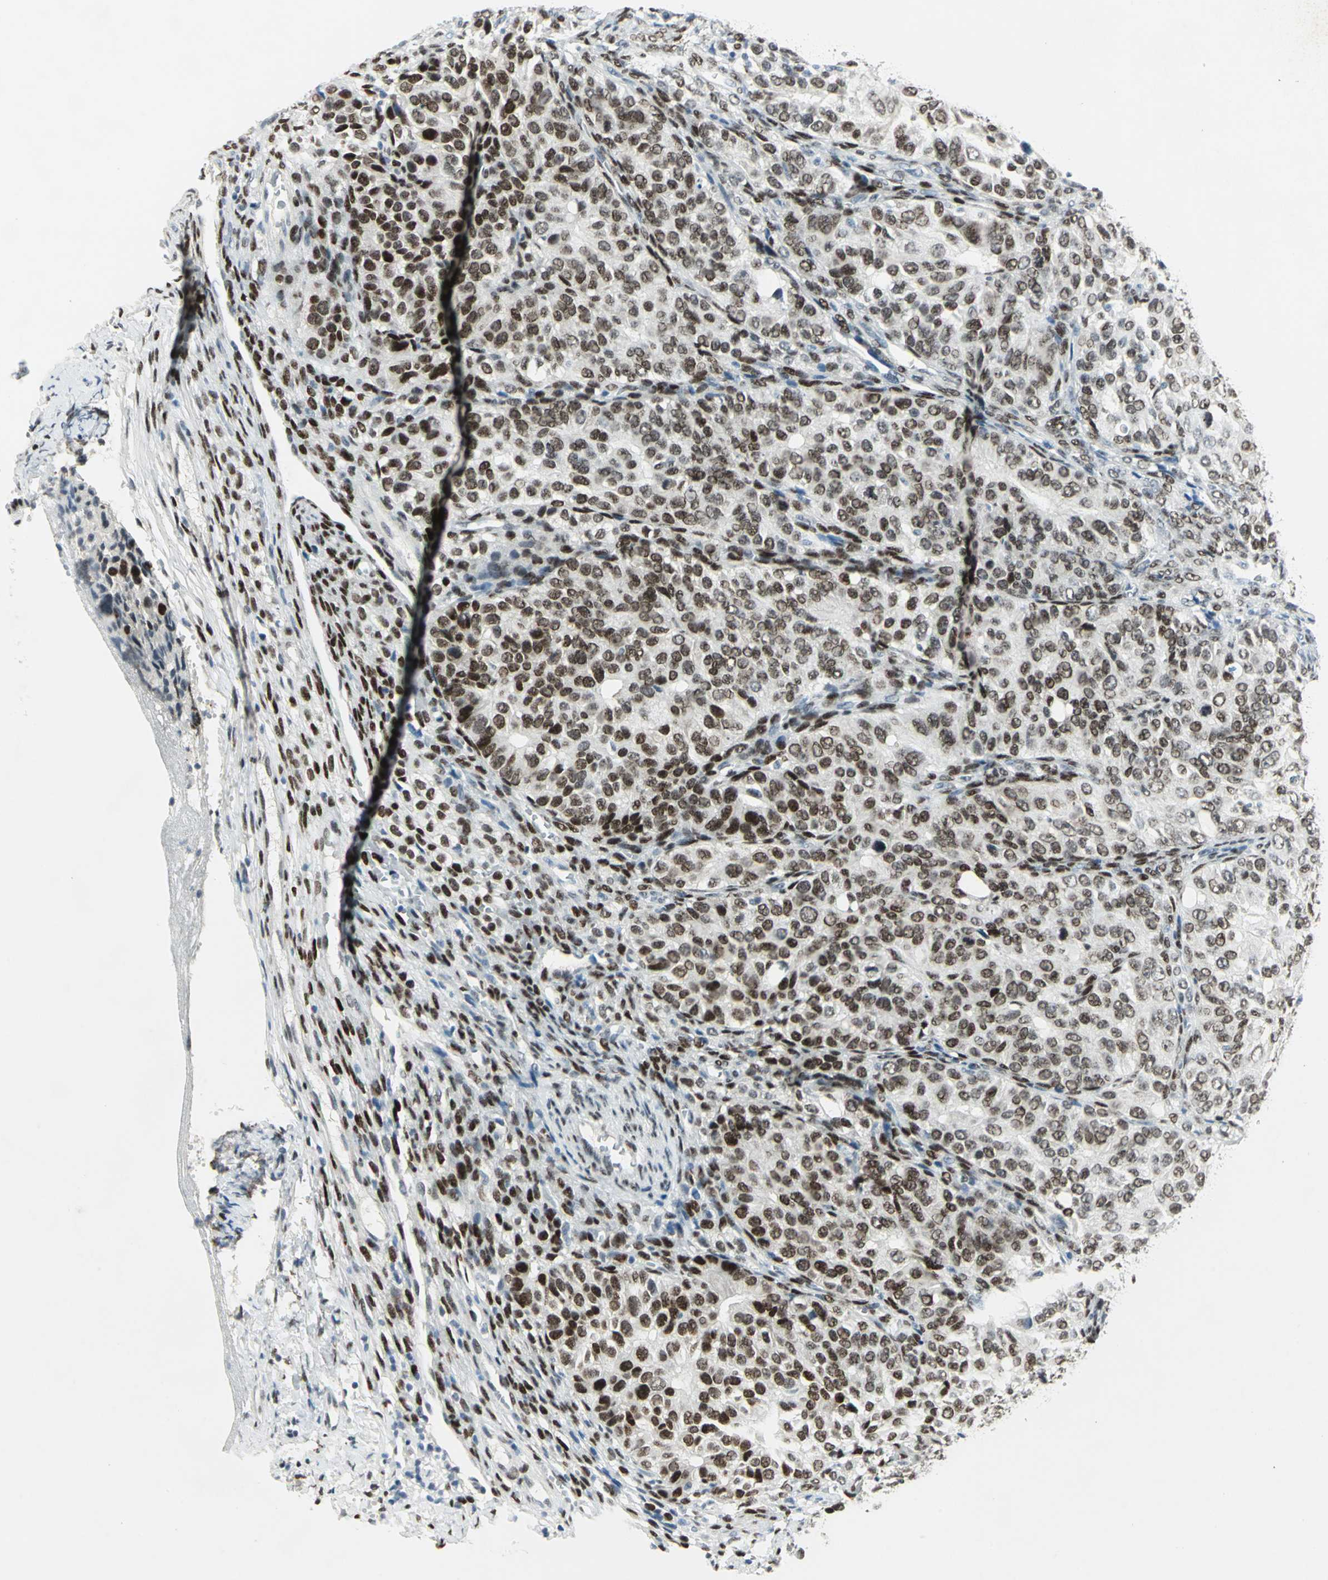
{"staining": {"intensity": "strong", "quantity": ">75%", "location": "nuclear"}, "tissue": "ovarian cancer", "cell_type": "Tumor cells", "image_type": "cancer", "snomed": [{"axis": "morphology", "description": "Carcinoma, endometroid"}, {"axis": "topography", "description": "Ovary"}], "caption": "Immunohistochemical staining of human ovarian cancer (endometroid carcinoma) exhibits strong nuclear protein expression in approximately >75% of tumor cells.", "gene": "MEIS2", "patient": {"sex": "female", "age": 51}}